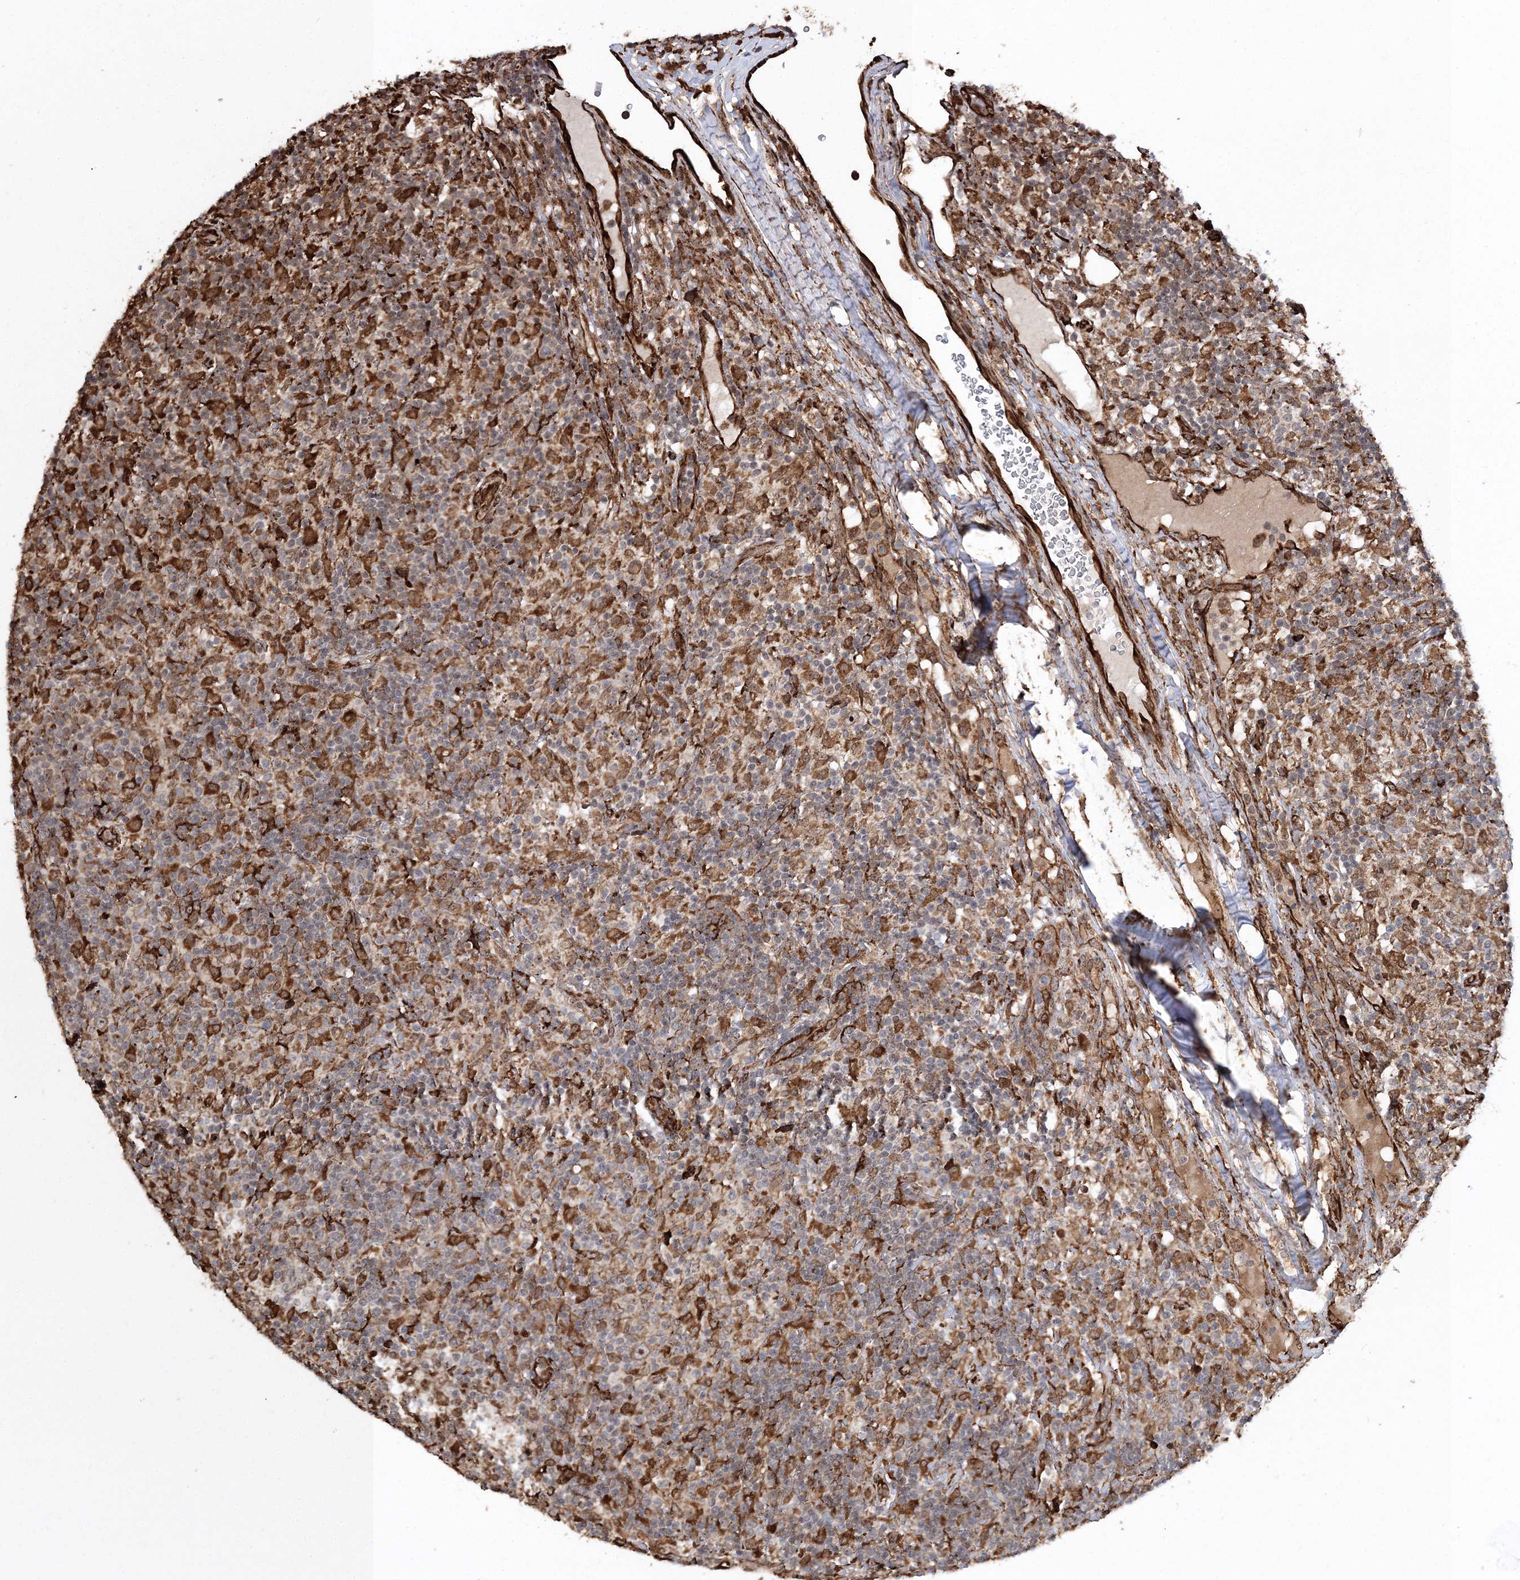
{"staining": {"intensity": "moderate", "quantity": ">75%", "location": "cytoplasmic/membranous,nuclear"}, "tissue": "lymphoma", "cell_type": "Tumor cells", "image_type": "cancer", "snomed": [{"axis": "morphology", "description": "Hodgkin's disease, NOS"}, {"axis": "topography", "description": "Lymph node"}], "caption": "Human Hodgkin's disease stained for a protein (brown) exhibits moderate cytoplasmic/membranous and nuclear positive staining in approximately >75% of tumor cells.", "gene": "SCRN3", "patient": {"sex": "male", "age": 70}}